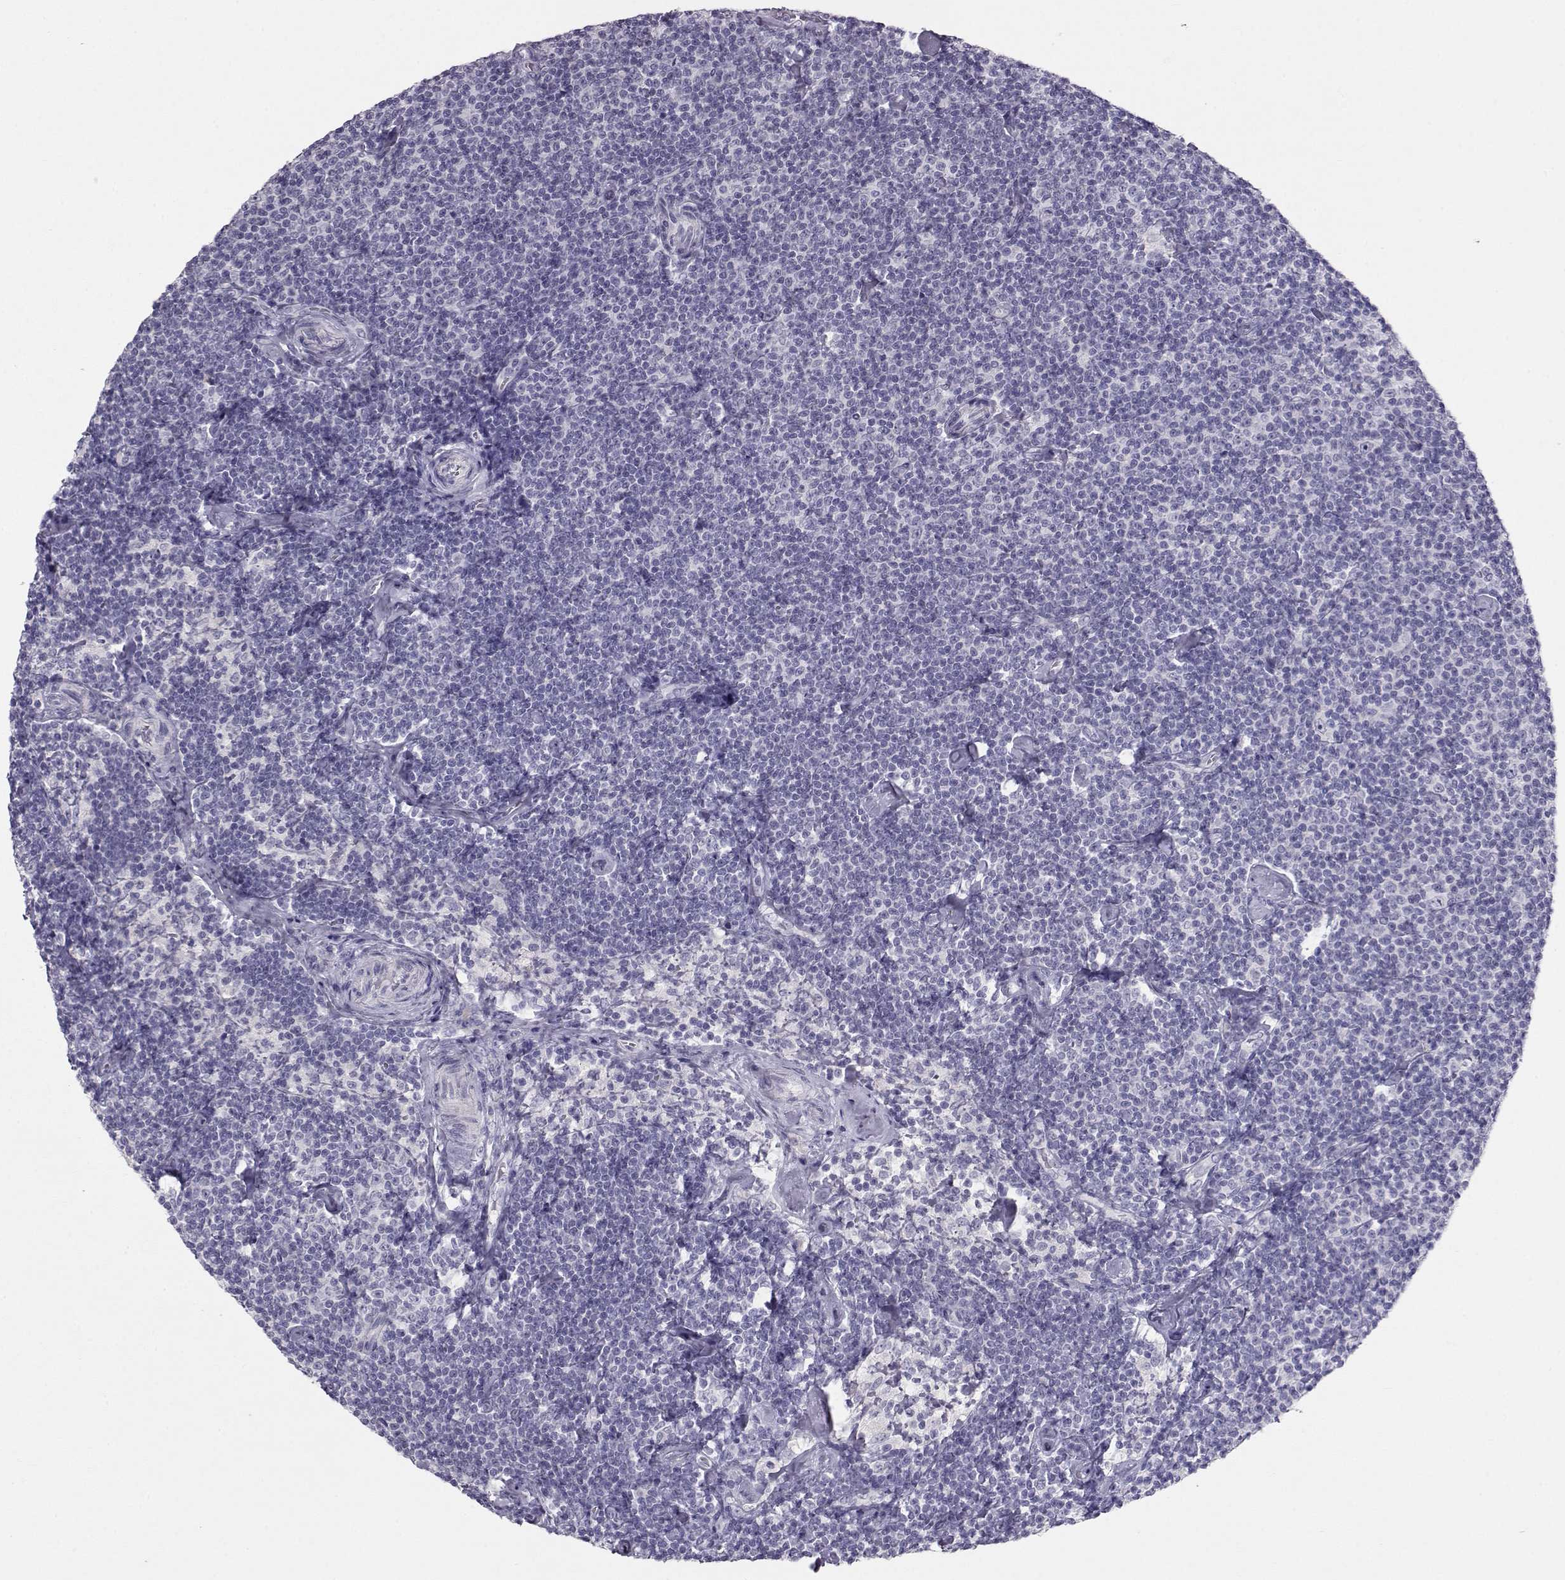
{"staining": {"intensity": "negative", "quantity": "none", "location": "none"}, "tissue": "lymphoma", "cell_type": "Tumor cells", "image_type": "cancer", "snomed": [{"axis": "morphology", "description": "Malignant lymphoma, non-Hodgkin's type, Low grade"}, {"axis": "topography", "description": "Lymph node"}], "caption": "Tumor cells show no significant positivity in low-grade malignant lymphoma, non-Hodgkin's type.", "gene": "LAMB3", "patient": {"sex": "male", "age": 81}}